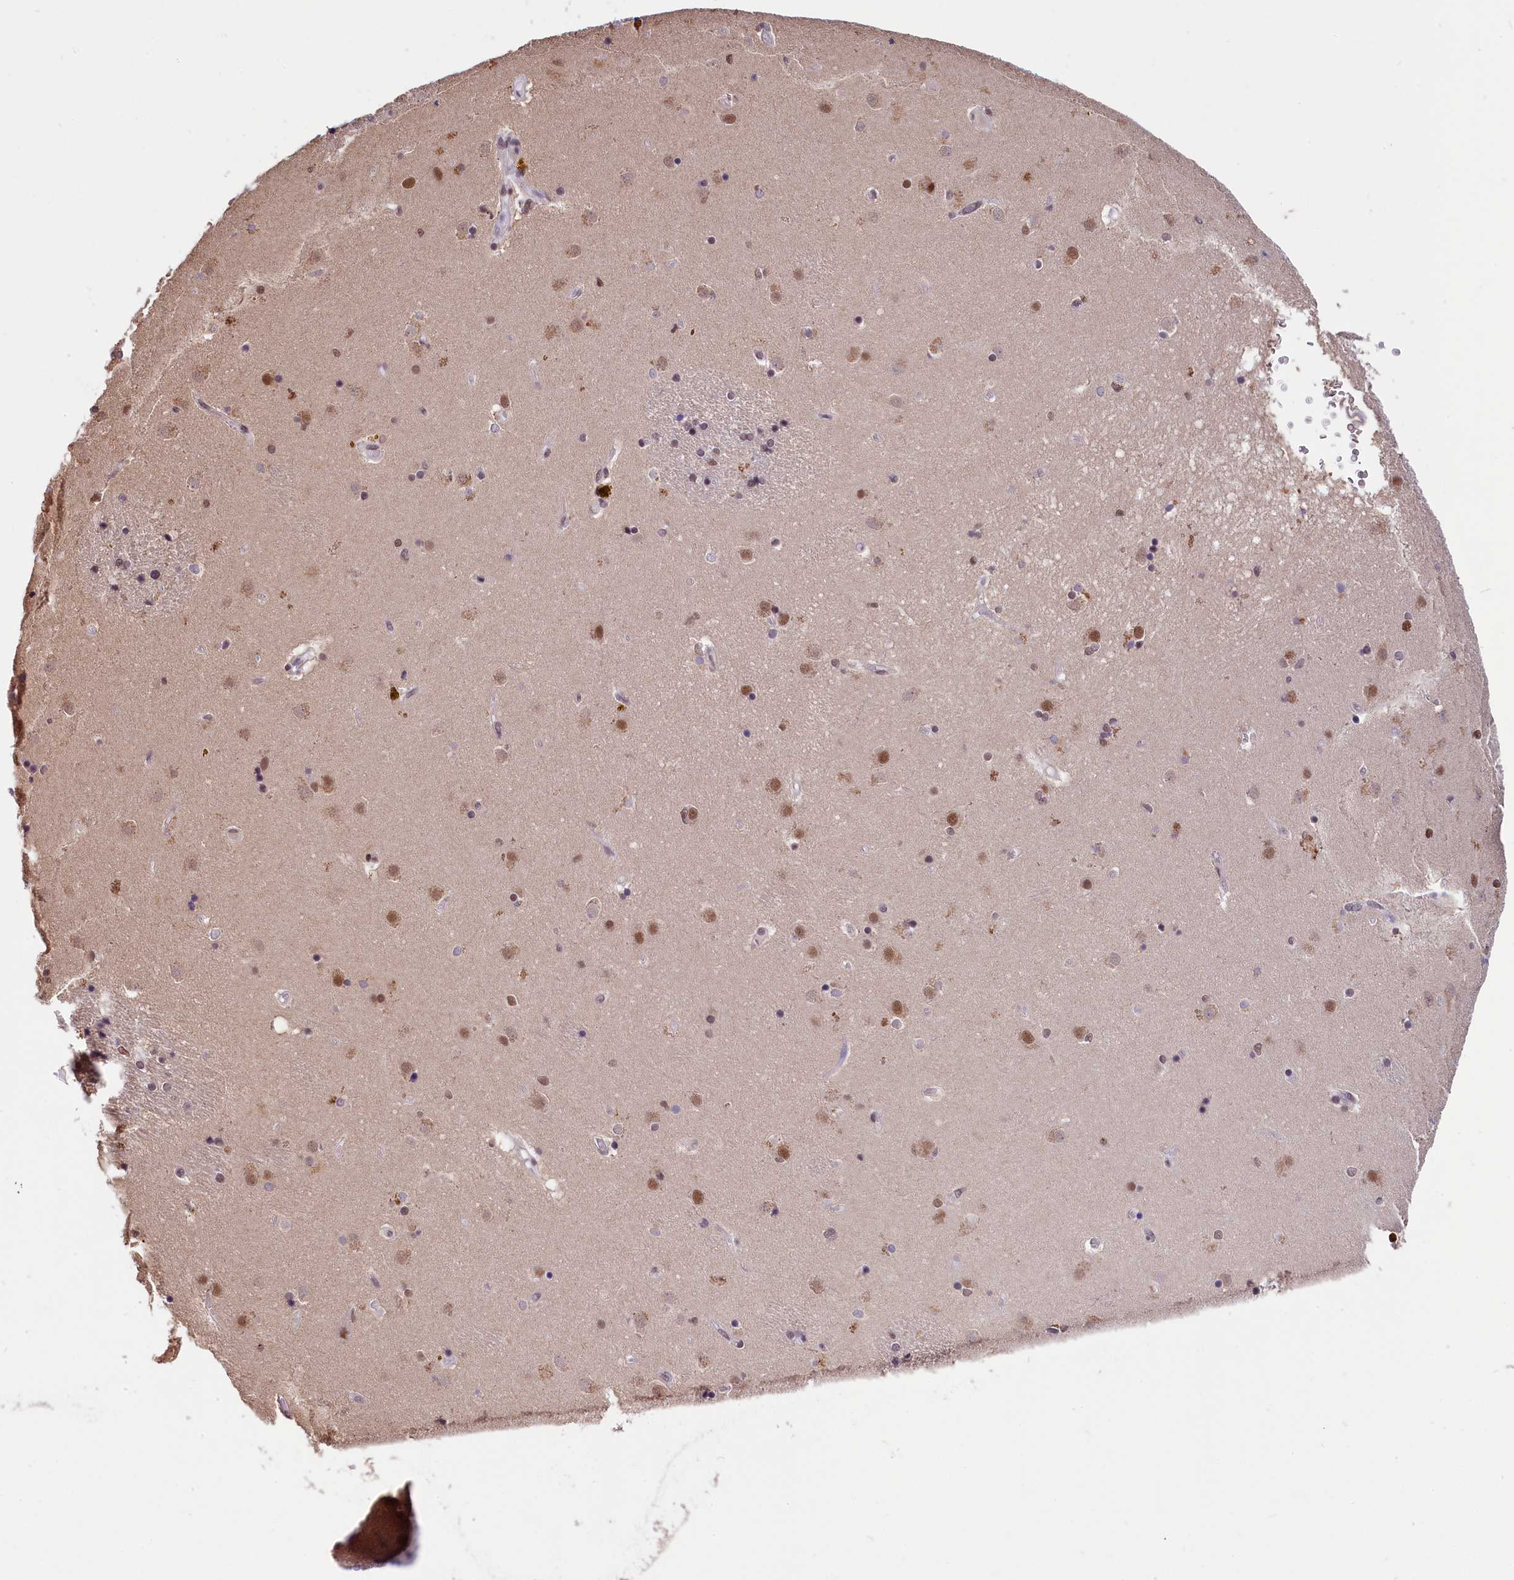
{"staining": {"intensity": "weak", "quantity": "25%-75%", "location": "nuclear"}, "tissue": "caudate", "cell_type": "Glial cells", "image_type": "normal", "snomed": [{"axis": "morphology", "description": "Normal tissue, NOS"}, {"axis": "topography", "description": "Lateral ventricle wall"}], "caption": "High-power microscopy captured an immunohistochemistry photomicrograph of benign caudate, revealing weak nuclear expression in approximately 25%-75% of glial cells.", "gene": "ZC3H4", "patient": {"sex": "male", "age": 70}}